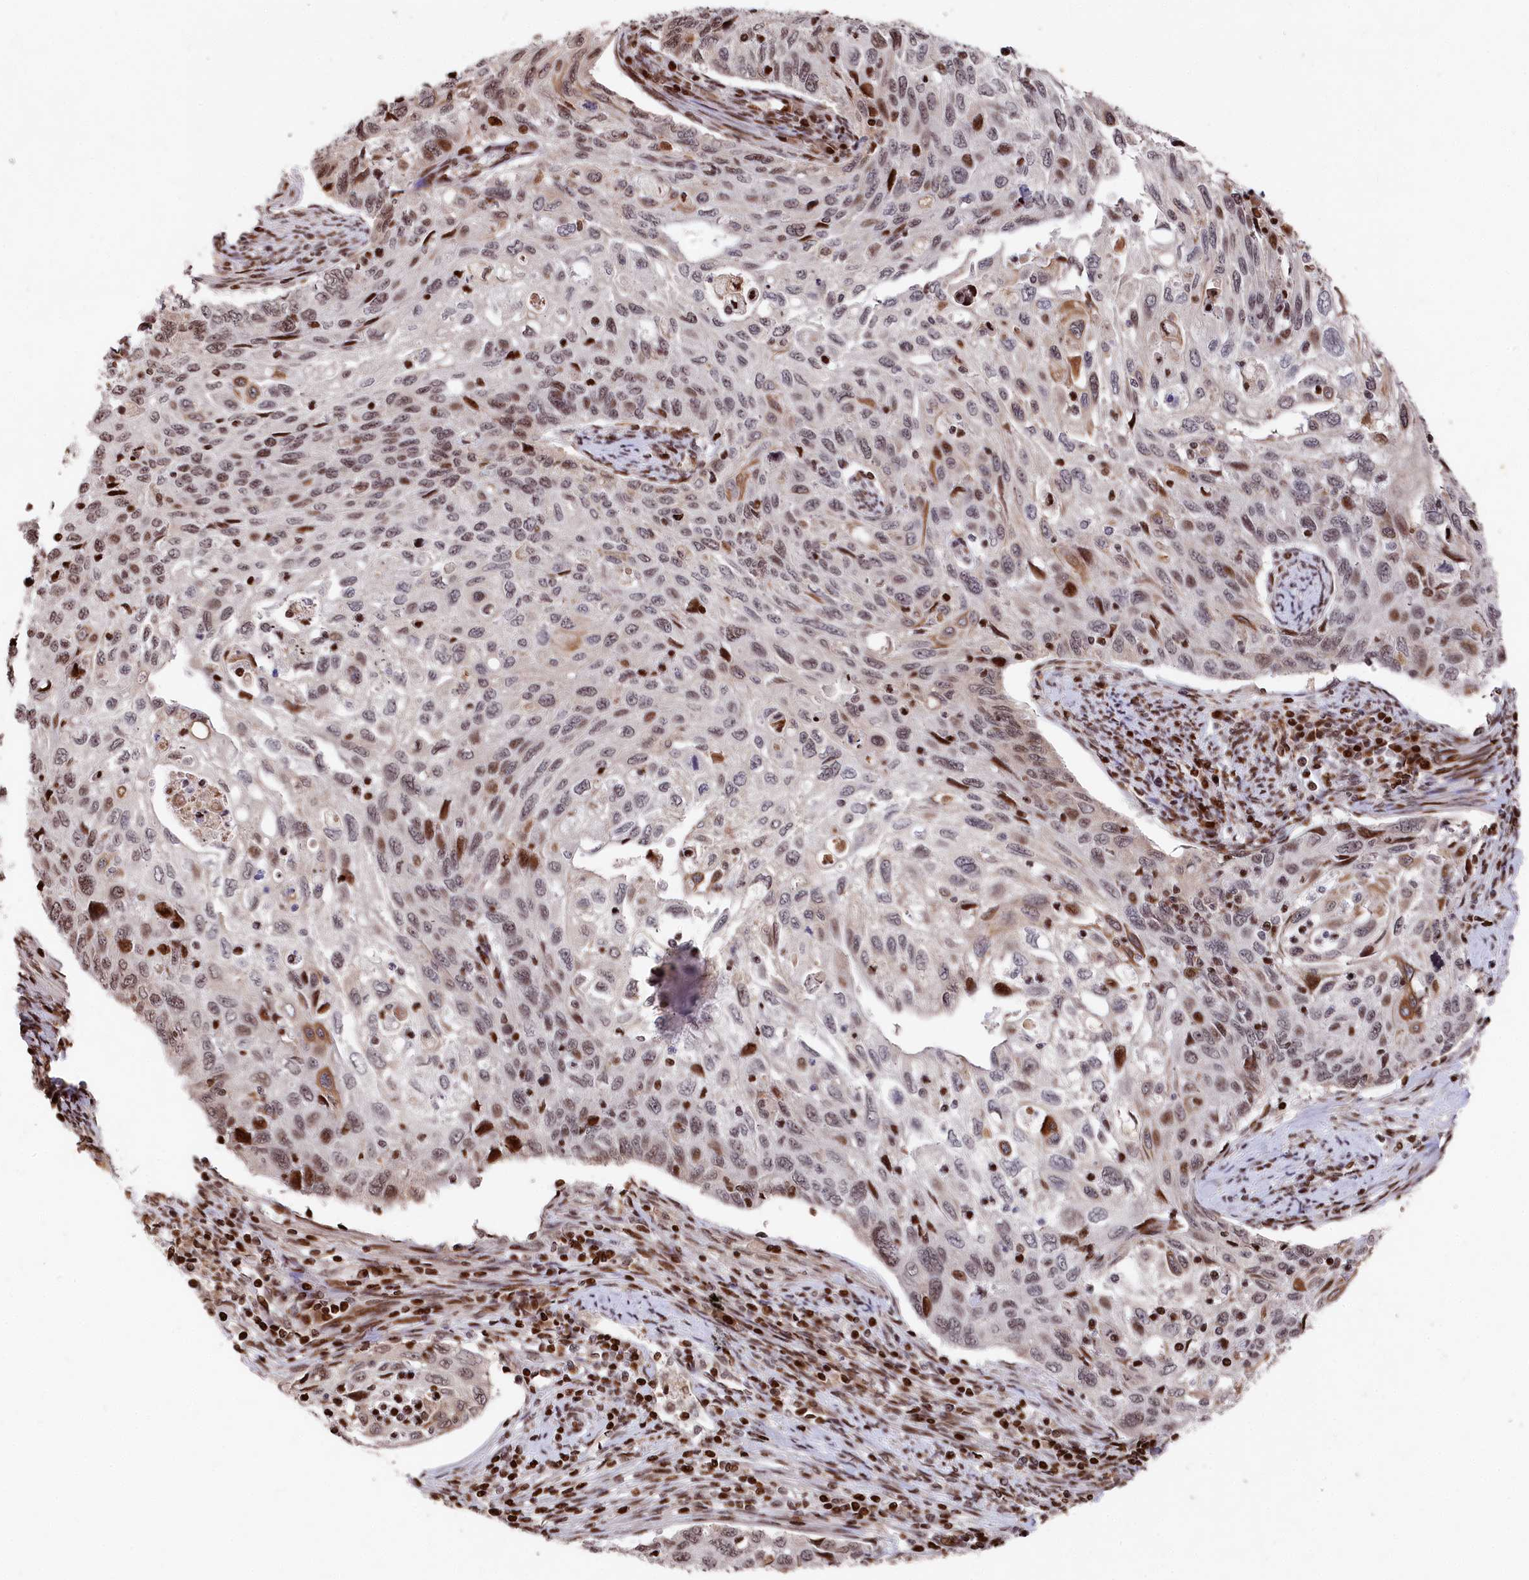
{"staining": {"intensity": "strong", "quantity": "<25%", "location": "cytoplasmic/membranous,nuclear"}, "tissue": "cervical cancer", "cell_type": "Tumor cells", "image_type": "cancer", "snomed": [{"axis": "morphology", "description": "Squamous cell carcinoma, NOS"}, {"axis": "topography", "description": "Cervix"}], "caption": "There is medium levels of strong cytoplasmic/membranous and nuclear staining in tumor cells of cervical cancer, as demonstrated by immunohistochemical staining (brown color).", "gene": "MCF2L2", "patient": {"sex": "female", "age": 70}}